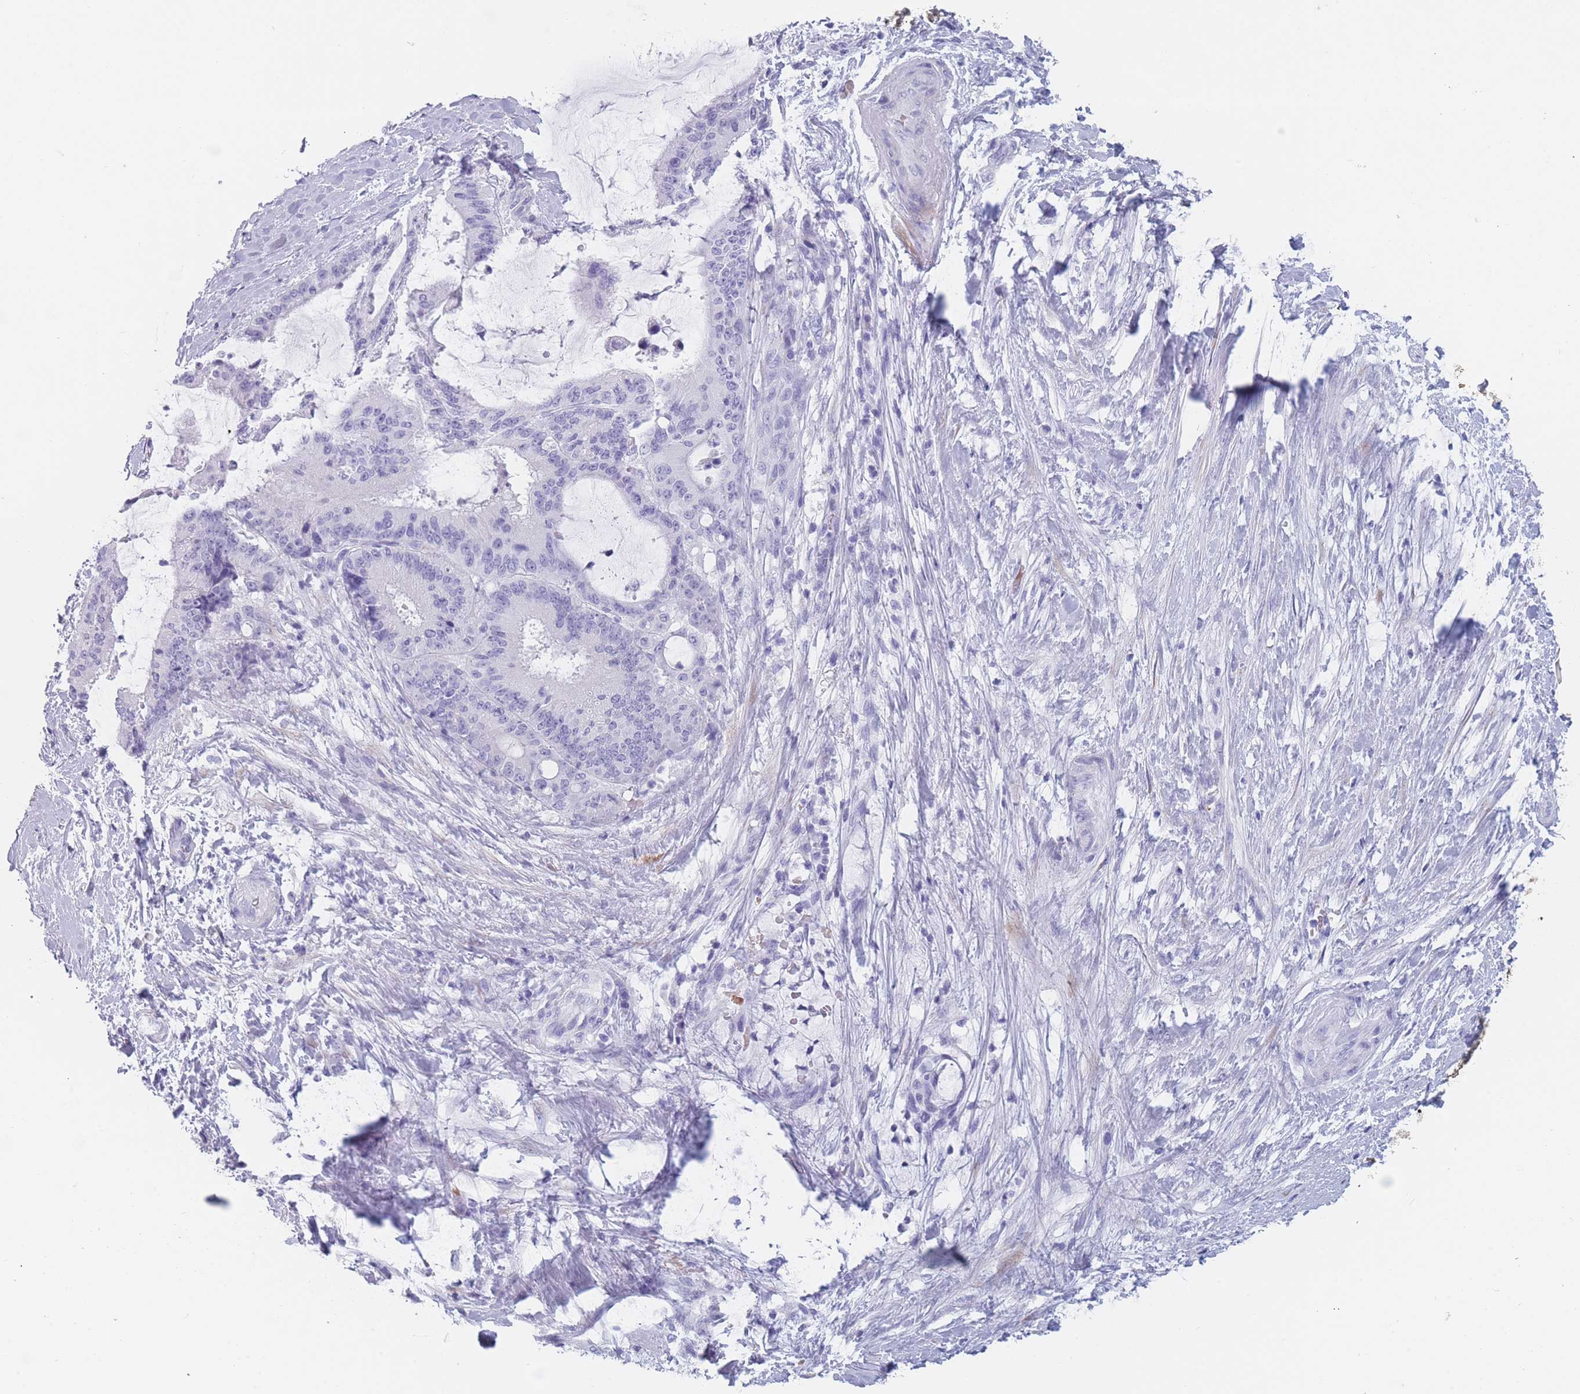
{"staining": {"intensity": "negative", "quantity": "none", "location": "none"}, "tissue": "liver cancer", "cell_type": "Tumor cells", "image_type": "cancer", "snomed": [{"axis": "morphology", "description": "Normal tissue, NOS"}, {"axis": "morphology", "description": "Cholangiocarcinoma"}, {"axis": "topography", "description": "Liver"}, {"axis": "topography", "description": "Peripheral nerve tissue"}], "caption": "An image of human liver cancer (cholangiocarcinoma) is negative for staining in tumor cells.", "gene": "OR5D16", "patient": {"sex": "female", "age": 73}}